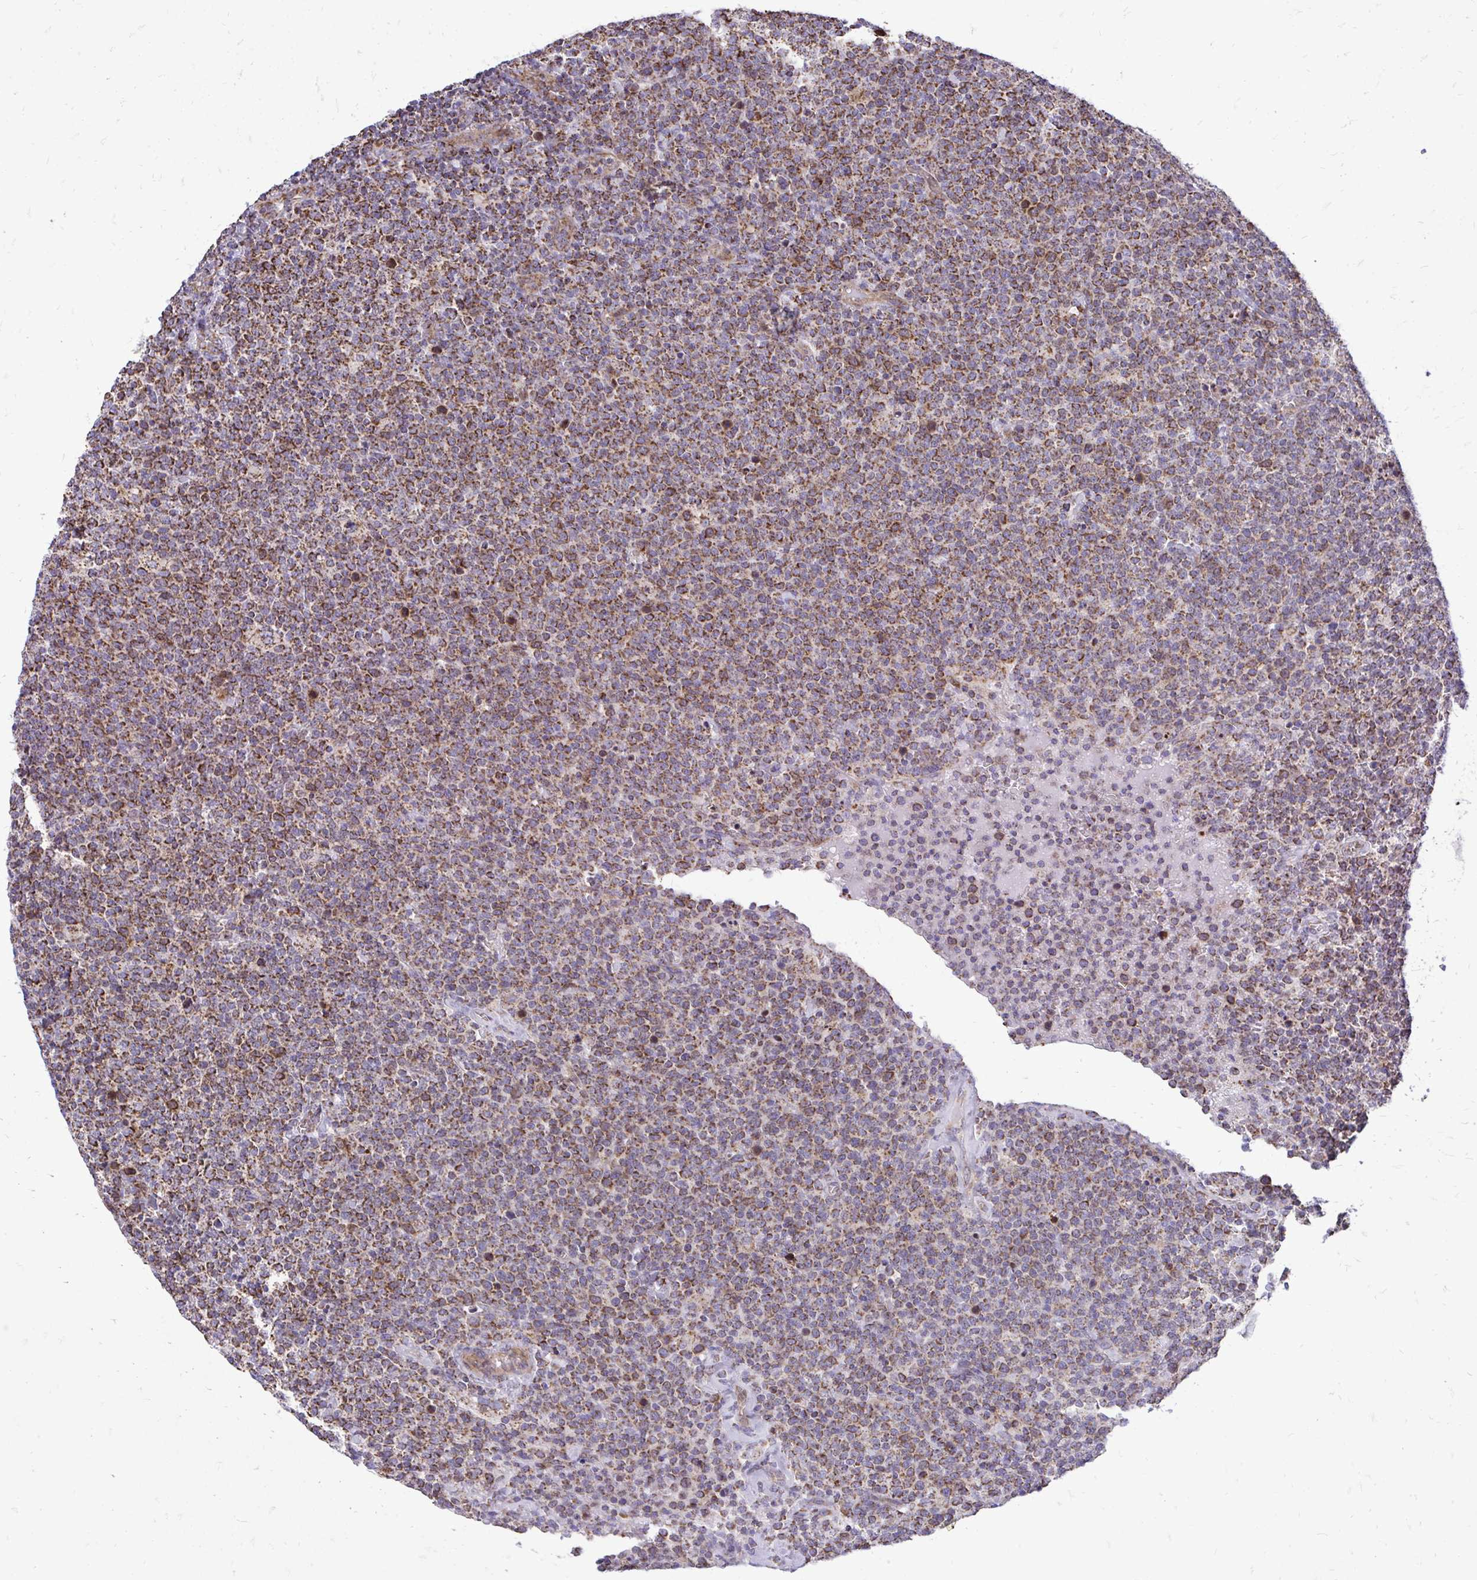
{"staining": {"intensity": "moderate", "quantity": ">75%", "location": "cytoplasmic/membranous"}, "tissue": "lymphoma", "cell_type": "Tumor cells", "image_type": "cancer", "snomed": [{"axis": "morphology", "description": "Malignant lymphoma, non-Hodgkin's type, High grade"}, {"axis": "topography", "description": "Lymph node"}], "caption": "Malignant lymphoma, non-Hodgkin's type (high-grade) was stained to show a protein in brown. There is medium levels of moderate cytoplasmic/membranous positivity in approximately >75% of tumor cells. (Stains: DAB in brown, nuclei in blue, Microscopy: brightfield microscopy at high magnification).", "gene": "UBE2C", "patient": {"sex": "male", "age": 61}}